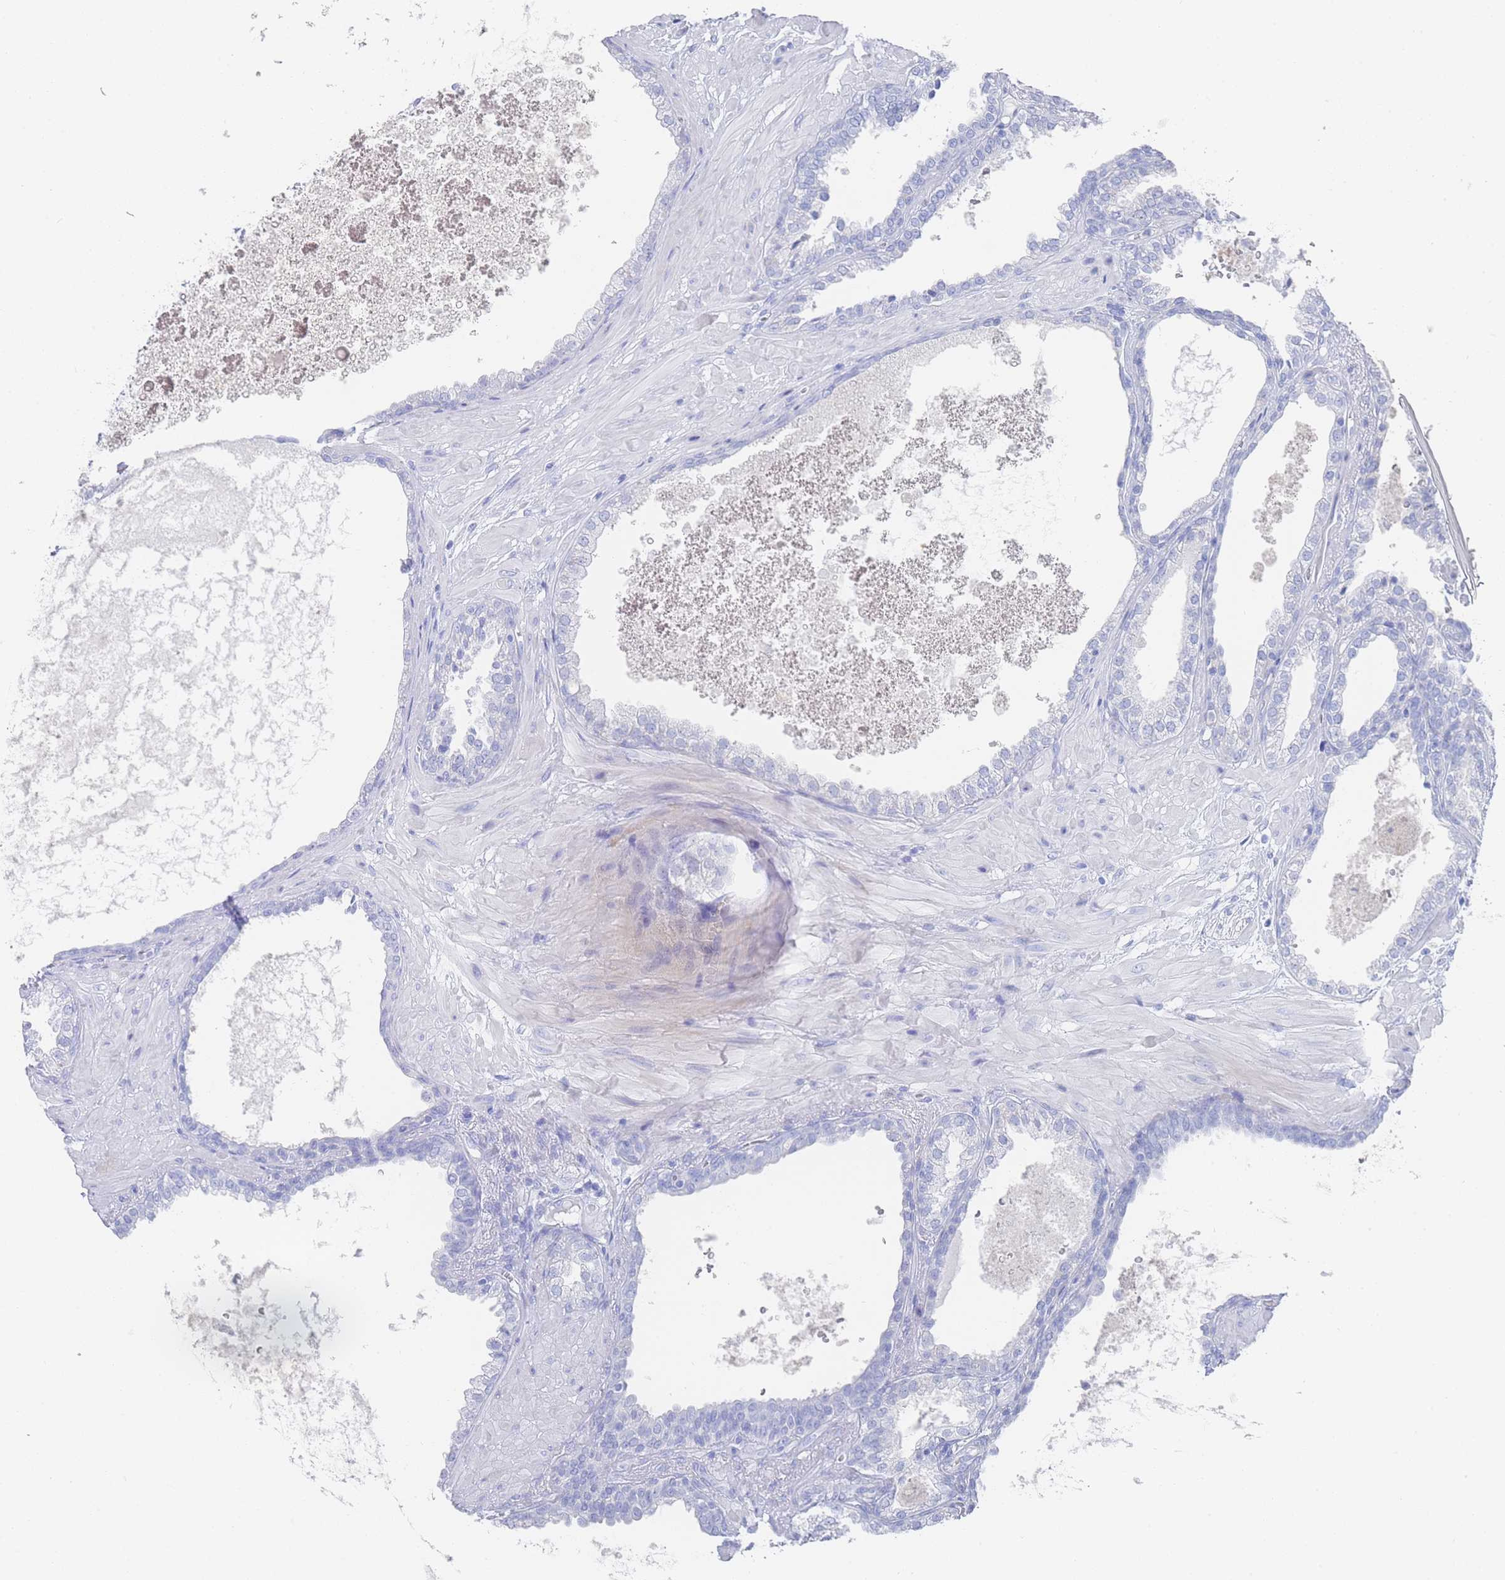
{"staining": {"intensity": "negative", "quantity": "none", "location": "none"}, "tissue": "prostate cancer", "cell_type": "Tumor cells", "image_type": "cancer", "snomed": [{"axis": "morphology", "description": "Adenocarcinoma, High grade"}, {"axis": "topography", "description": "Prostate"}], "caption": "Immunohistochemical staining of human prostate cancer (high-grade adenocarcinoma) shows no significant expression in tumor cells. (IHC, brightfield microscopy, high magnification).", "gene": "LRRC37A", "patient": {"sex": "male", "age": 71}}